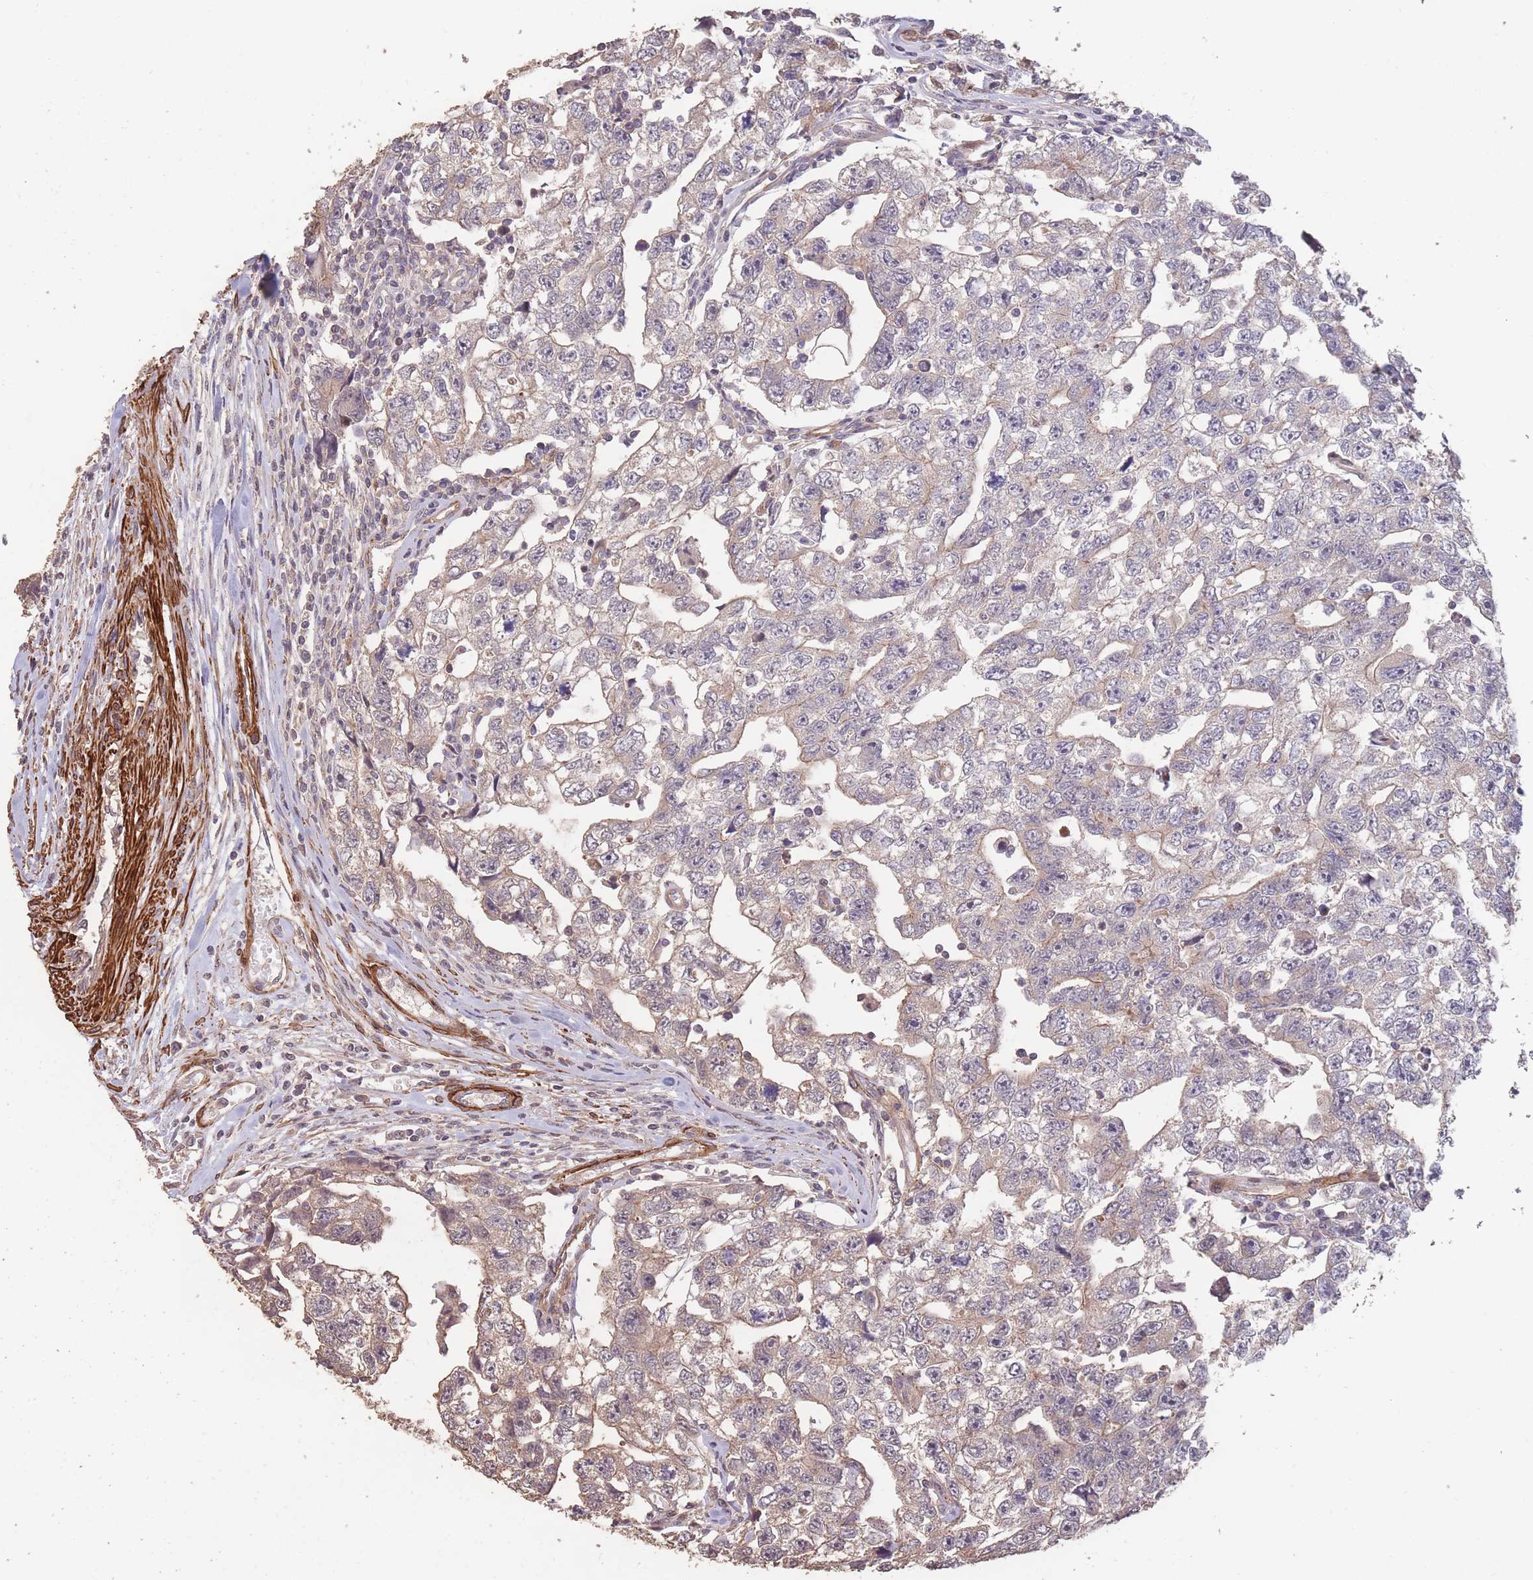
{"staining": {"intensity": "weak", "quantity": "25%-75%", "location": "cytoplasmic/membranous"}, "tissue": "testis cancer", "cell_type": "Tumor cells", "image_type": "cancer", "snomed": [{"axis": "morphology", "description": "Carcinoma, Embryonal, NOS"}, {"axis": "topography", "description": "Testis"}], "caption": "Protein expression analysis of embryonal carcinoma (testis) reveals weak cytoplasmic/membranous positivity in approximately 25%-75% of tumor cells. Nuclei are stained in blue.", "gene": "NLRC4", "patient": {"sex": "male", "age": 22}}